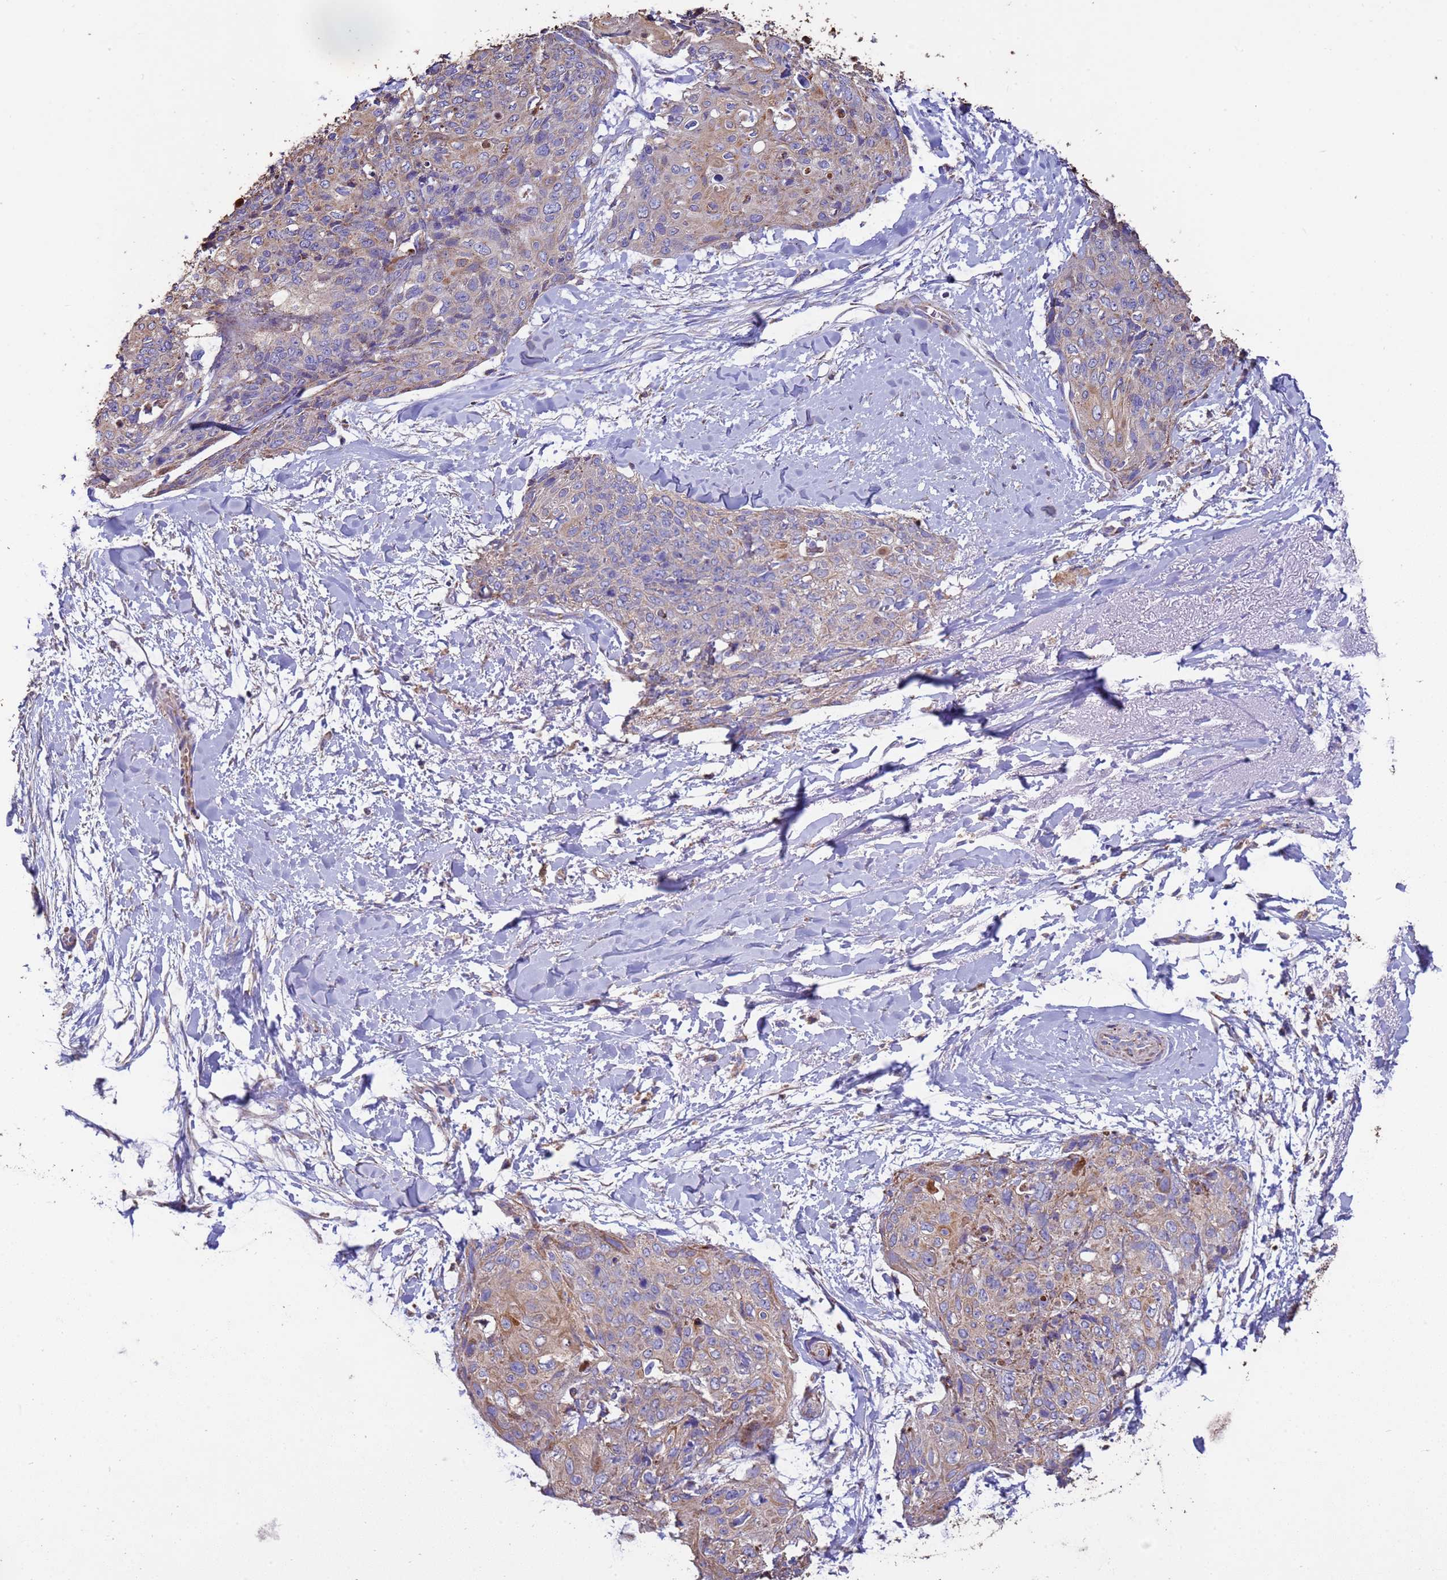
{"staining": {"intensity": "moderate", "quantity": "<25%", "location": "cytoplasmic/membranous"}, "tissue": "skin cancer", "cell_type": "Tumor cells", "image_type": "cancer", "snomed": [{"axis": "morphology", "description": "Squamous cell carcinoma, NOS"}, {"axis": "topography", "description": "Skin"}, {"axis": "topography", "description": "Vulva"}], "caption": "Immunohistochemistry (IHC) image of neoplastic tissue: human skin cancer stained using immunohistochemistry demonstrates low levels of moderate protein expression localized specifically in the cytoplasmic/membranous of tumor cells, appearing as a cytoplasmic/membranous brown color.", "gene": "ZNFX1", "patient": {"sex": "female", "age": 85}}